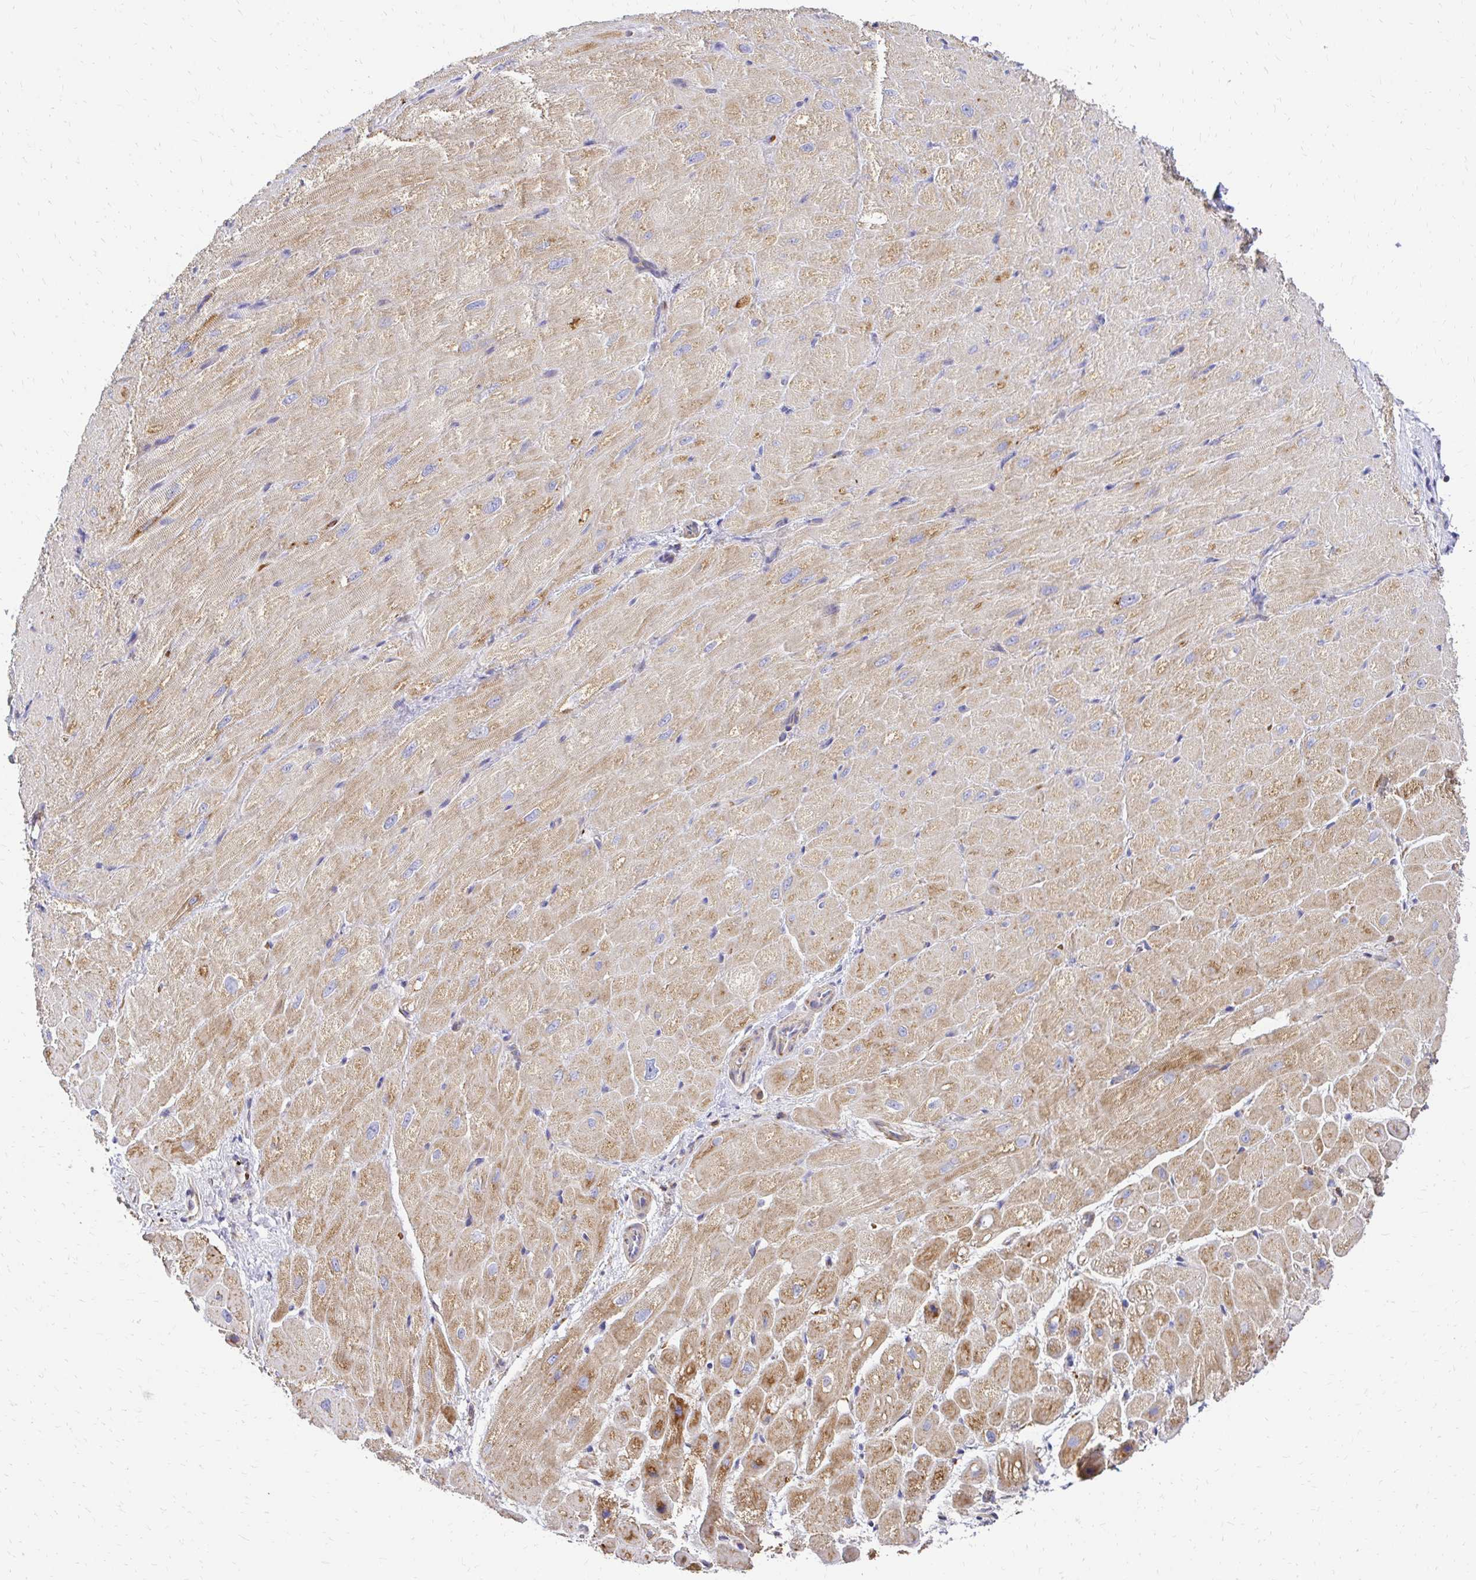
{"staining": {"intensity": "moderate", "quantity": "25%-75%", "location": "cytoplasmic/membranous"}, "tissue": "heart muscle", "cell_type": "Cardiomyocytes", "image_type": "normal", "snomed": [{"axis": "morphology", "description": "Normal tissue, NOS"}, {"axis": "topography", "description": "Heart"}], "caption": "A high-resolution photomicrograph shows immunohistochemistry staining of unremarkable heart muscle, which demonstrates moderate cytoplasmic/membranous positivity in about 25%-75% of cardiomyocytes. (brown staining indicates protein expression, while blue staining denotes nuclei).", "gene": "MRPL13", "patient": {"sex": "male", "age": 62}}